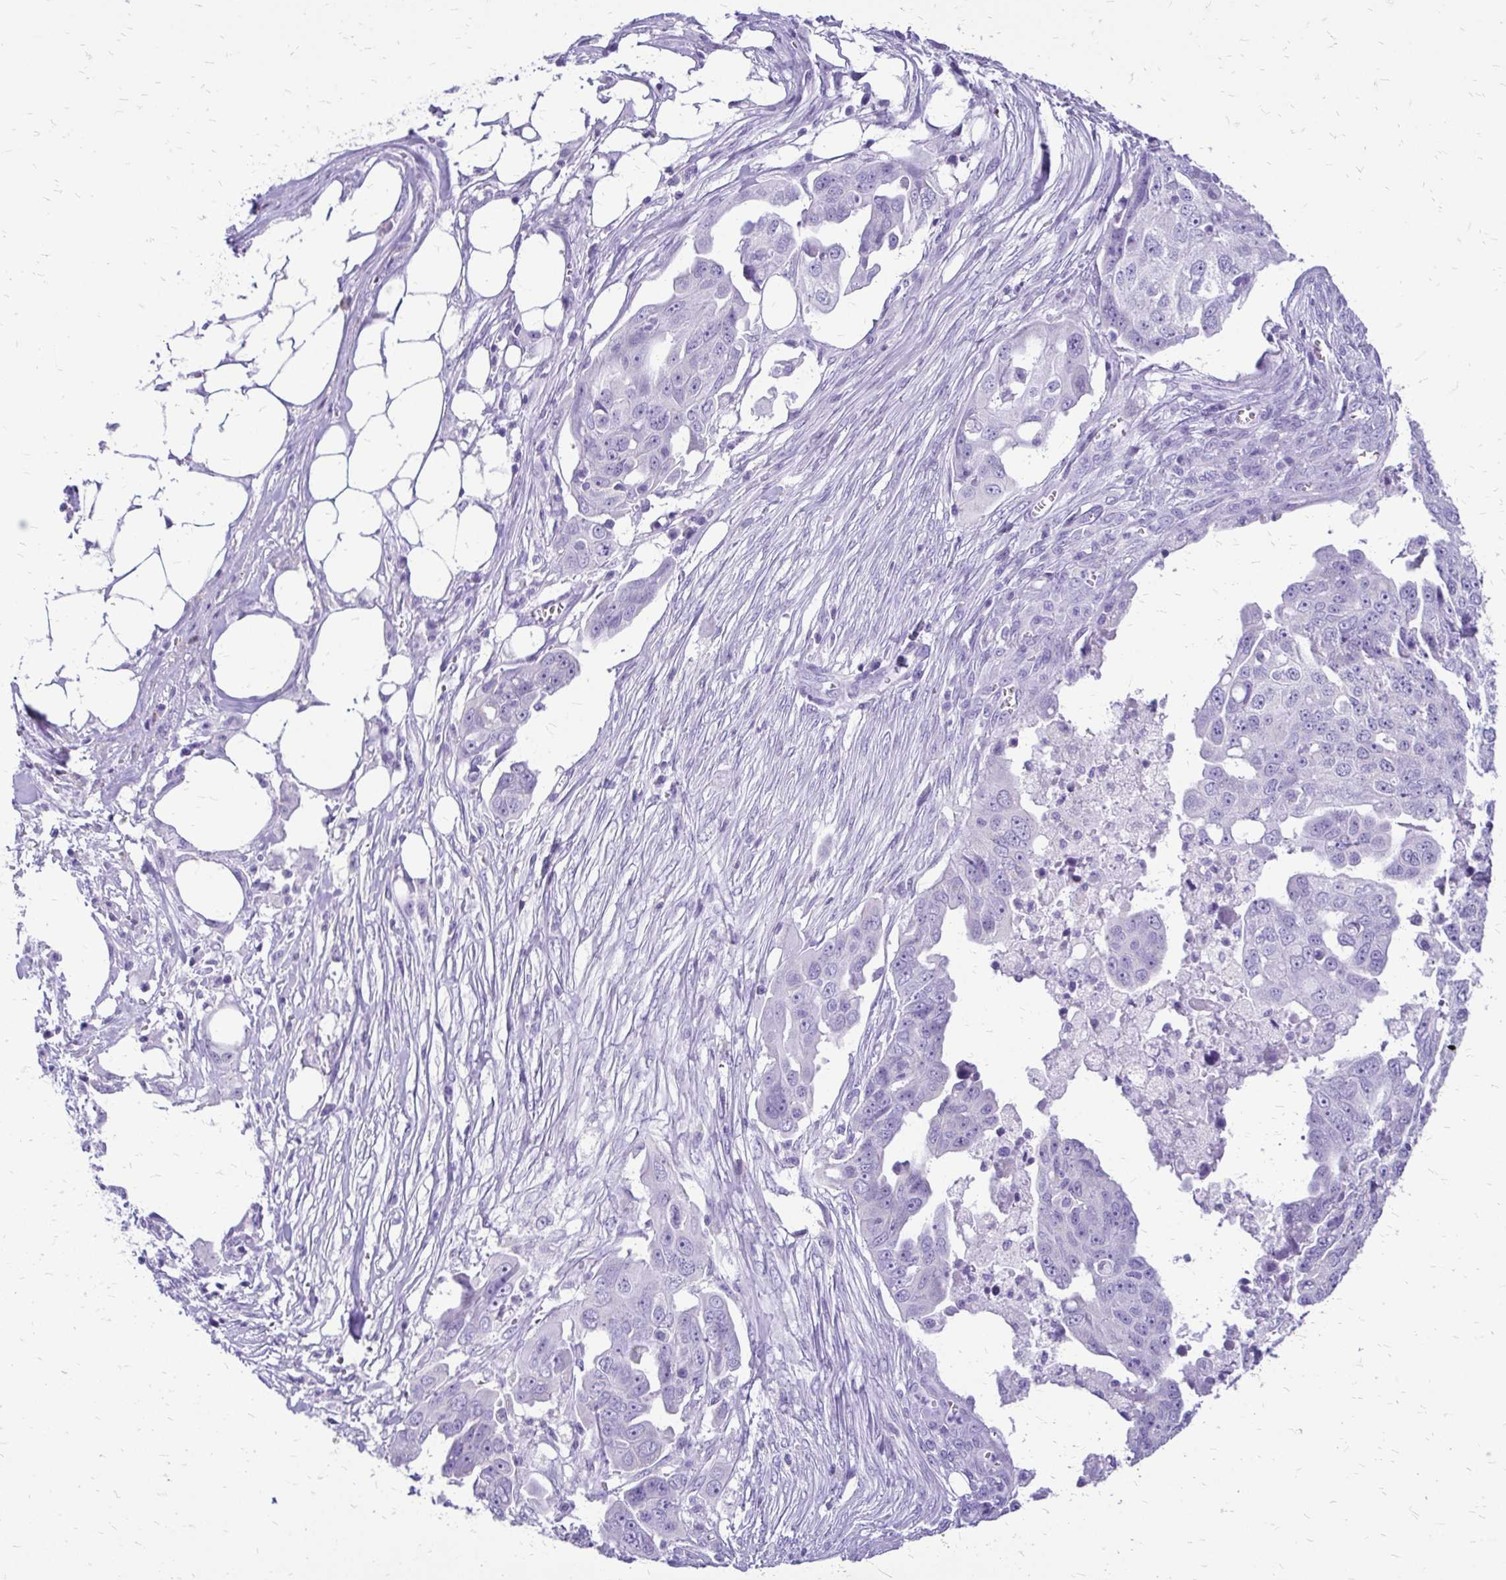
{"staining": {"intensity": "negative", "quantity": "none", "location": "none"}, "tissue": "ovarian cancer", "cell_type": "Tumor cells", "image_type": "cancer", "snomed": [{"axis": "morphology", "description": "Carcinoma, endometroid"}, {"axis": "topography", "description": "Ovary"}], "caption": "Ovarian endometroid carcinoma was stained to show a protein in brown. There is no significant staining in tumor cells. (DAB (3,3'-diaminobenzidine) immunohistochemistry (IHC) with hematoxylin counter stain).", "gene": "SLC32A1", "patient": {"sex": "female", "age": 70}}